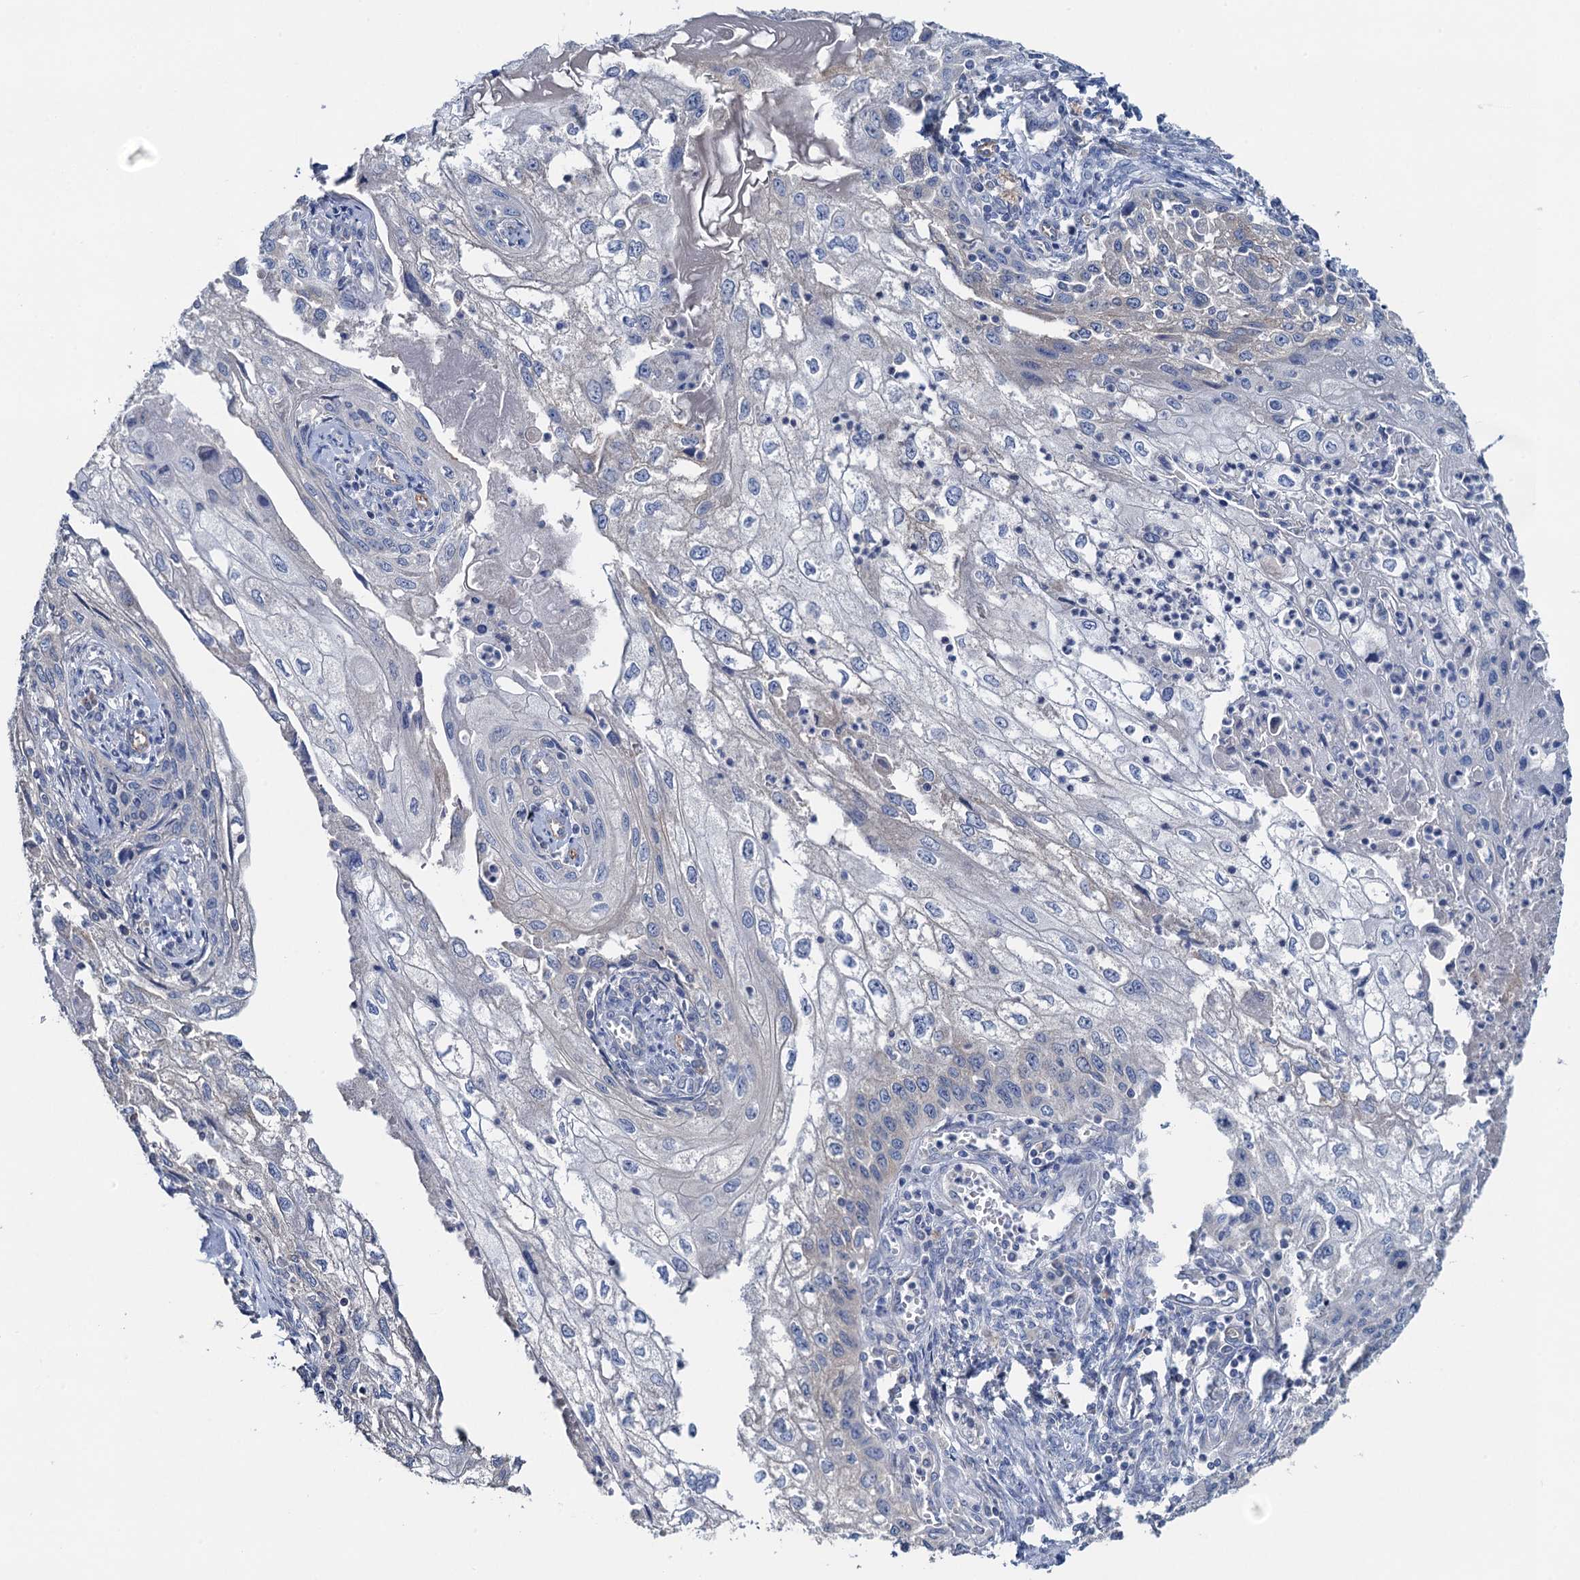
{"staining": {"intensity": "weak", "quantity": "<25%", "location": "cytoplasmic/membranous"}, "tissue": "cervical cancer", "cell_type": "Tumor cells", "image_type": "cancer", "snomed": [{"axis": "morphology", "description": "Squamous cell carcinoma, NOS"}, {"axis": "topography", "description": "Cervix"}], "caption": "This micrograph is of cervical cancer stained with IHC to label a protein in brown with the nuclei are counter-stained blue. There is no expression in tumor cells.", "gene": "PLLP", "patient": {"sex": "female", "age": 67}}